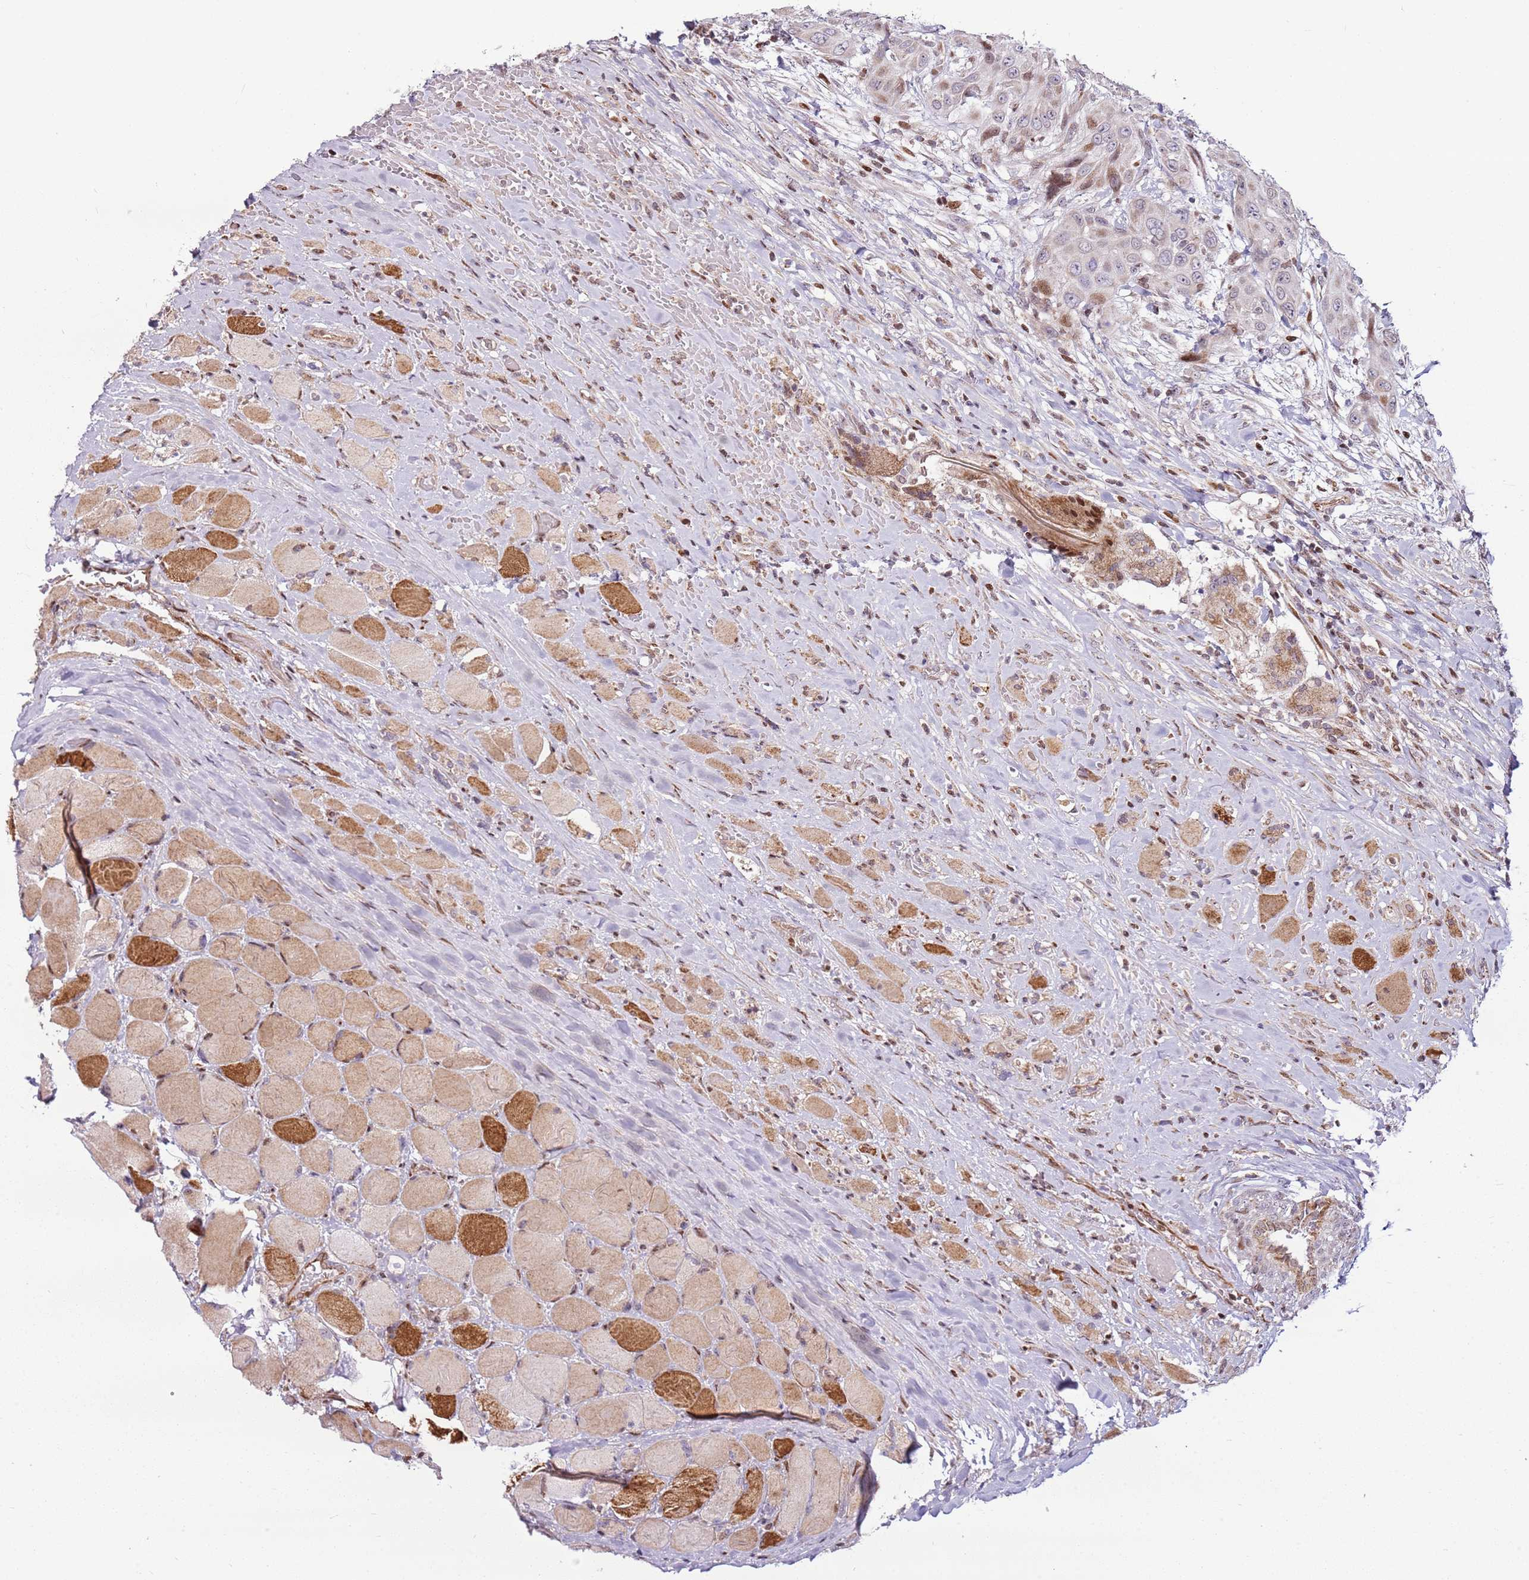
{"staining": {"intensity": "moderate", "quantity": "<25%", "location": "nuclear"}, "tissue": "head and neck cancer", "cell_type": "Tumor cells", "image_type": "cancer", "snomed": [{"axis": "morphology", "description": "Squamous cell carcinoma, NOS"}, {"axis": "topography", "description": "Head-Neck"}], "caption": "Human head and neck cancer (squamous cell carcinoma) stained for a protein (brown) exhibits moderate nuclear positive expression in about <25% of tumor cells.", "gene": "PCTP", "patient": {"sex": "male", "age": 81}}